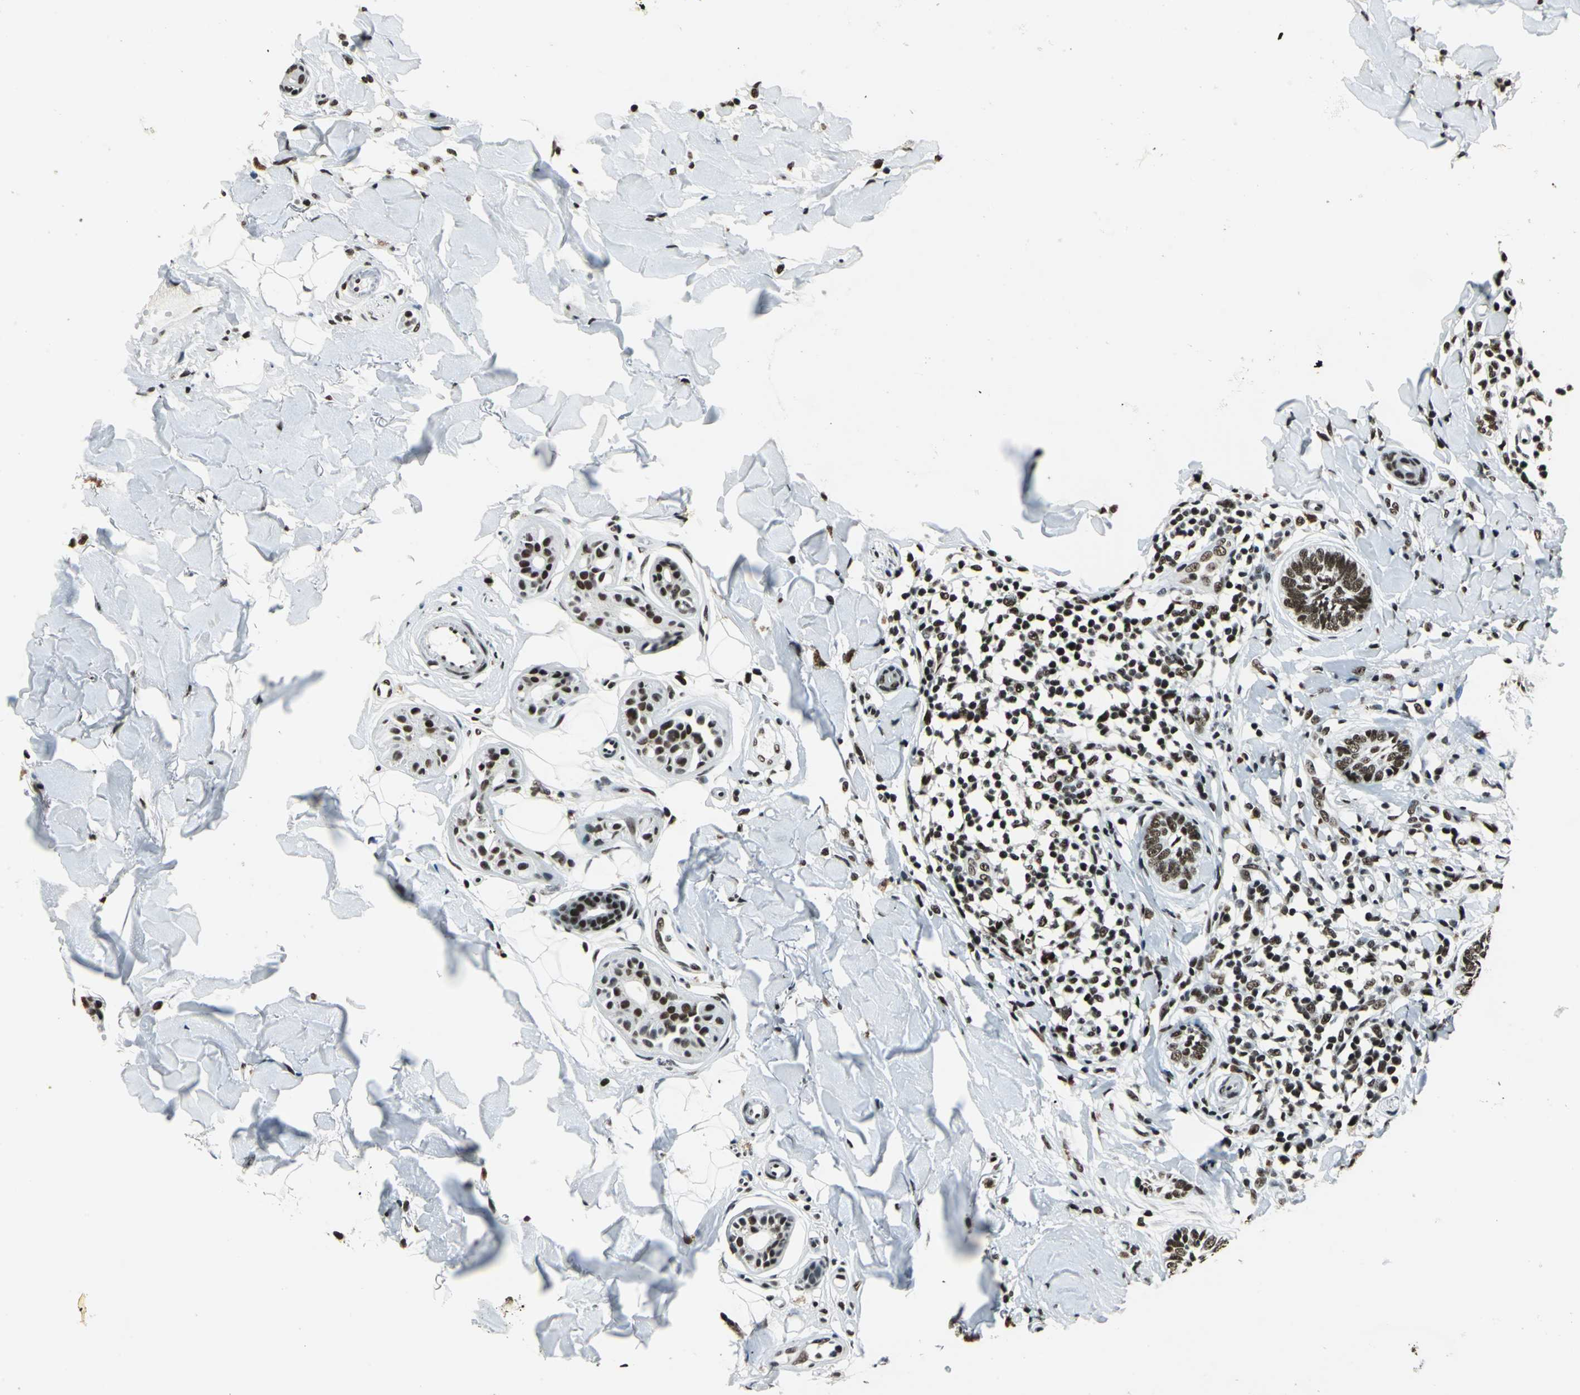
{"staining": {"intensity": "moderate", "quantity": ">75%", "location": "nuclear"}, "tissue": "skin cancer", "cell_type": "Tumor cells", "image_type": "cancer", "snomed": [{"axis": "morphology", "description": "Basal cell carcinoma"}, {"axis": "topography", "description": "Skin"}], "caption": "Moderate nuclear expression is seen in about >75% of tumor cells in skin cancer.", "gene": "BCLAF1", "patient": {"sex": "female", "age": 58}}